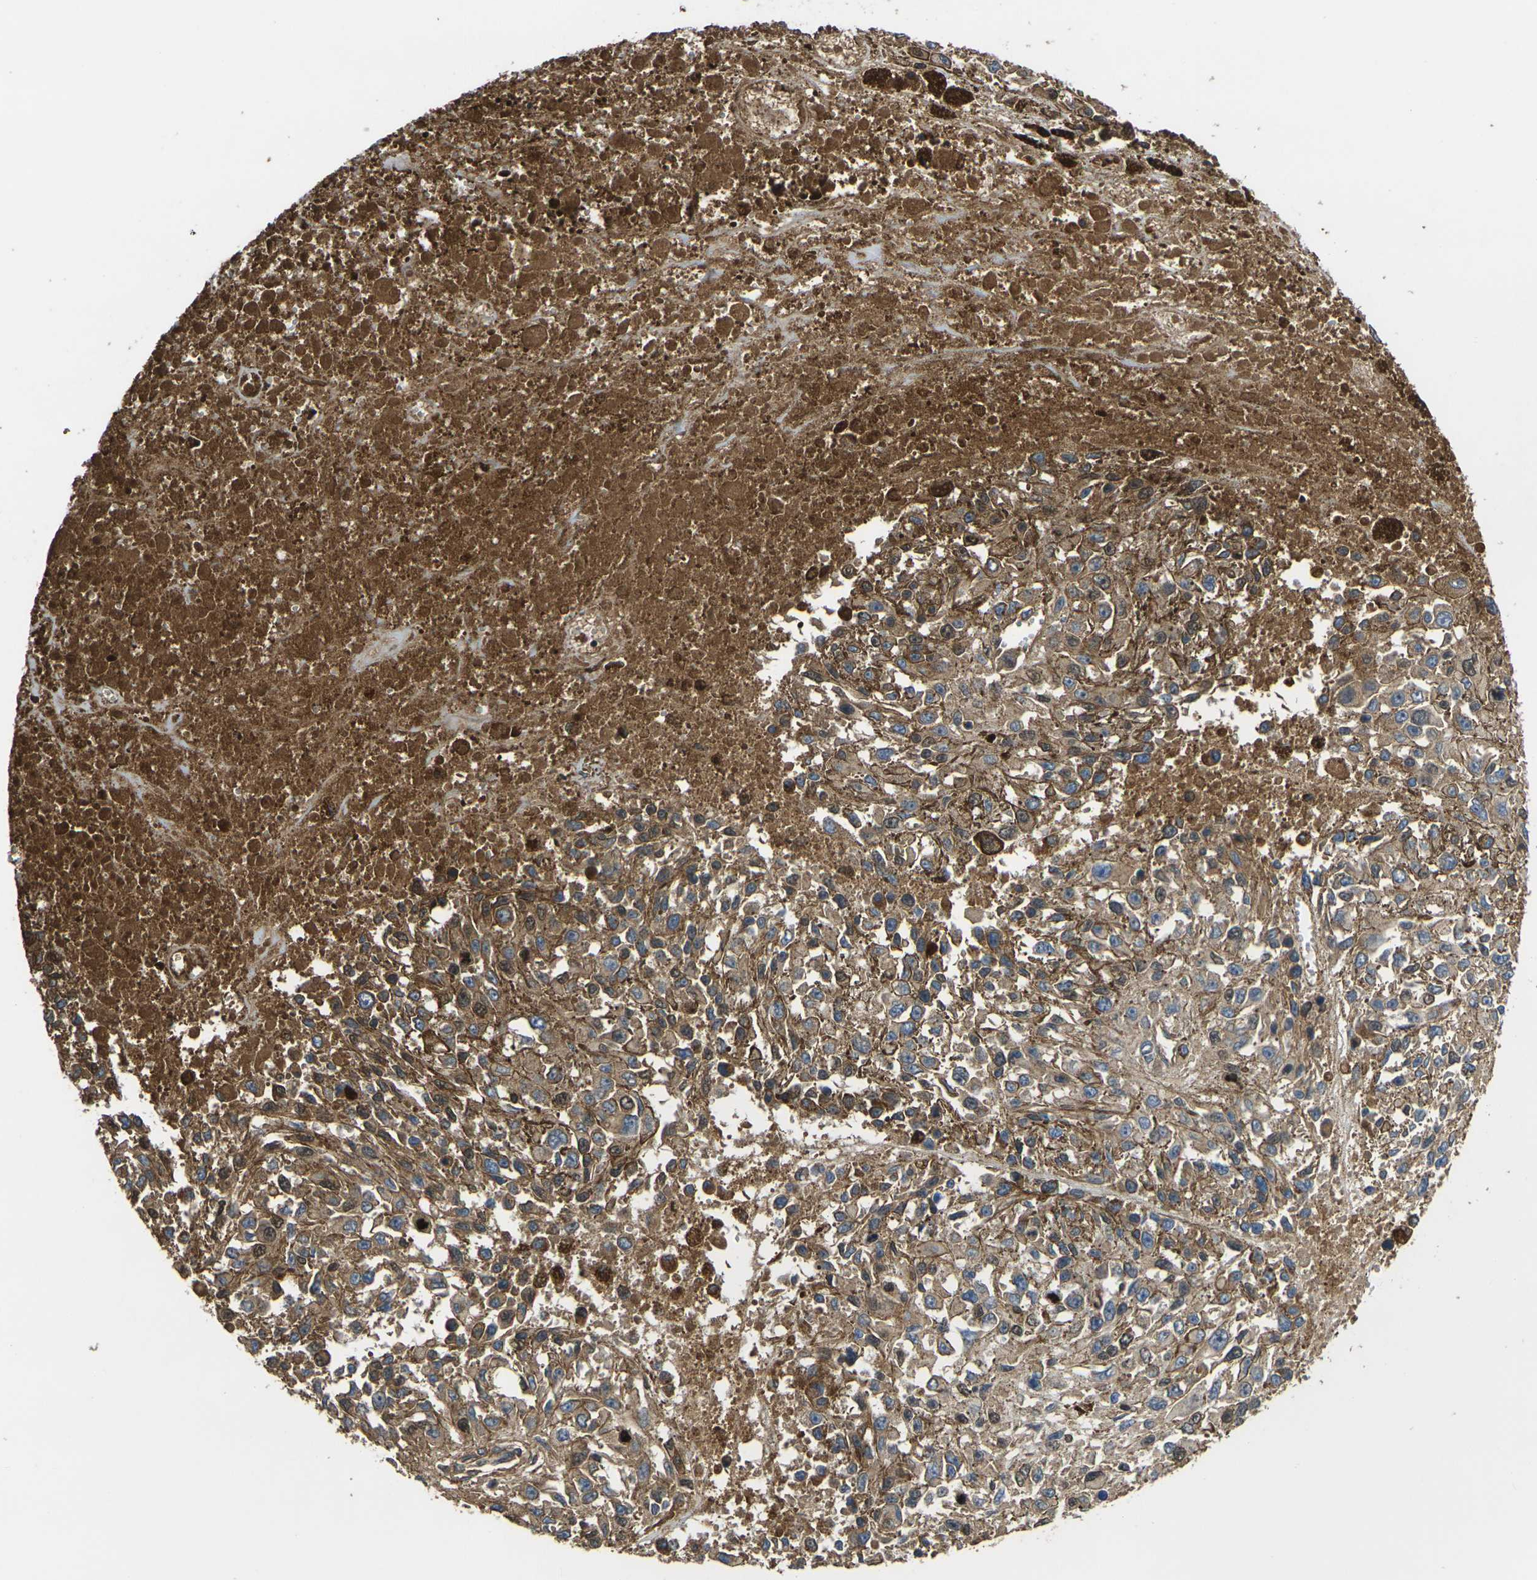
{"staining": {"intensity": "weak", "quantity": ">75%", "location": "cytoplasmic/membranous"}, "tissue": "melanoma", "cell_type": "Tumor cells", "image_type": "cancer", "snomed": [{"axis": "morphology", "description": "Malignant melanoma, Metastatic site"}, {"axis": "topography", "description": "Lymph node"}], "caption": "An image showing weak cytoplasmic/membranous expression in about >75% of tumor cells in melanoma, as visualized by brown immunohistochemical staining.", "gene": "HSPG2", "patient": {"sex": "male", "age": 59}}